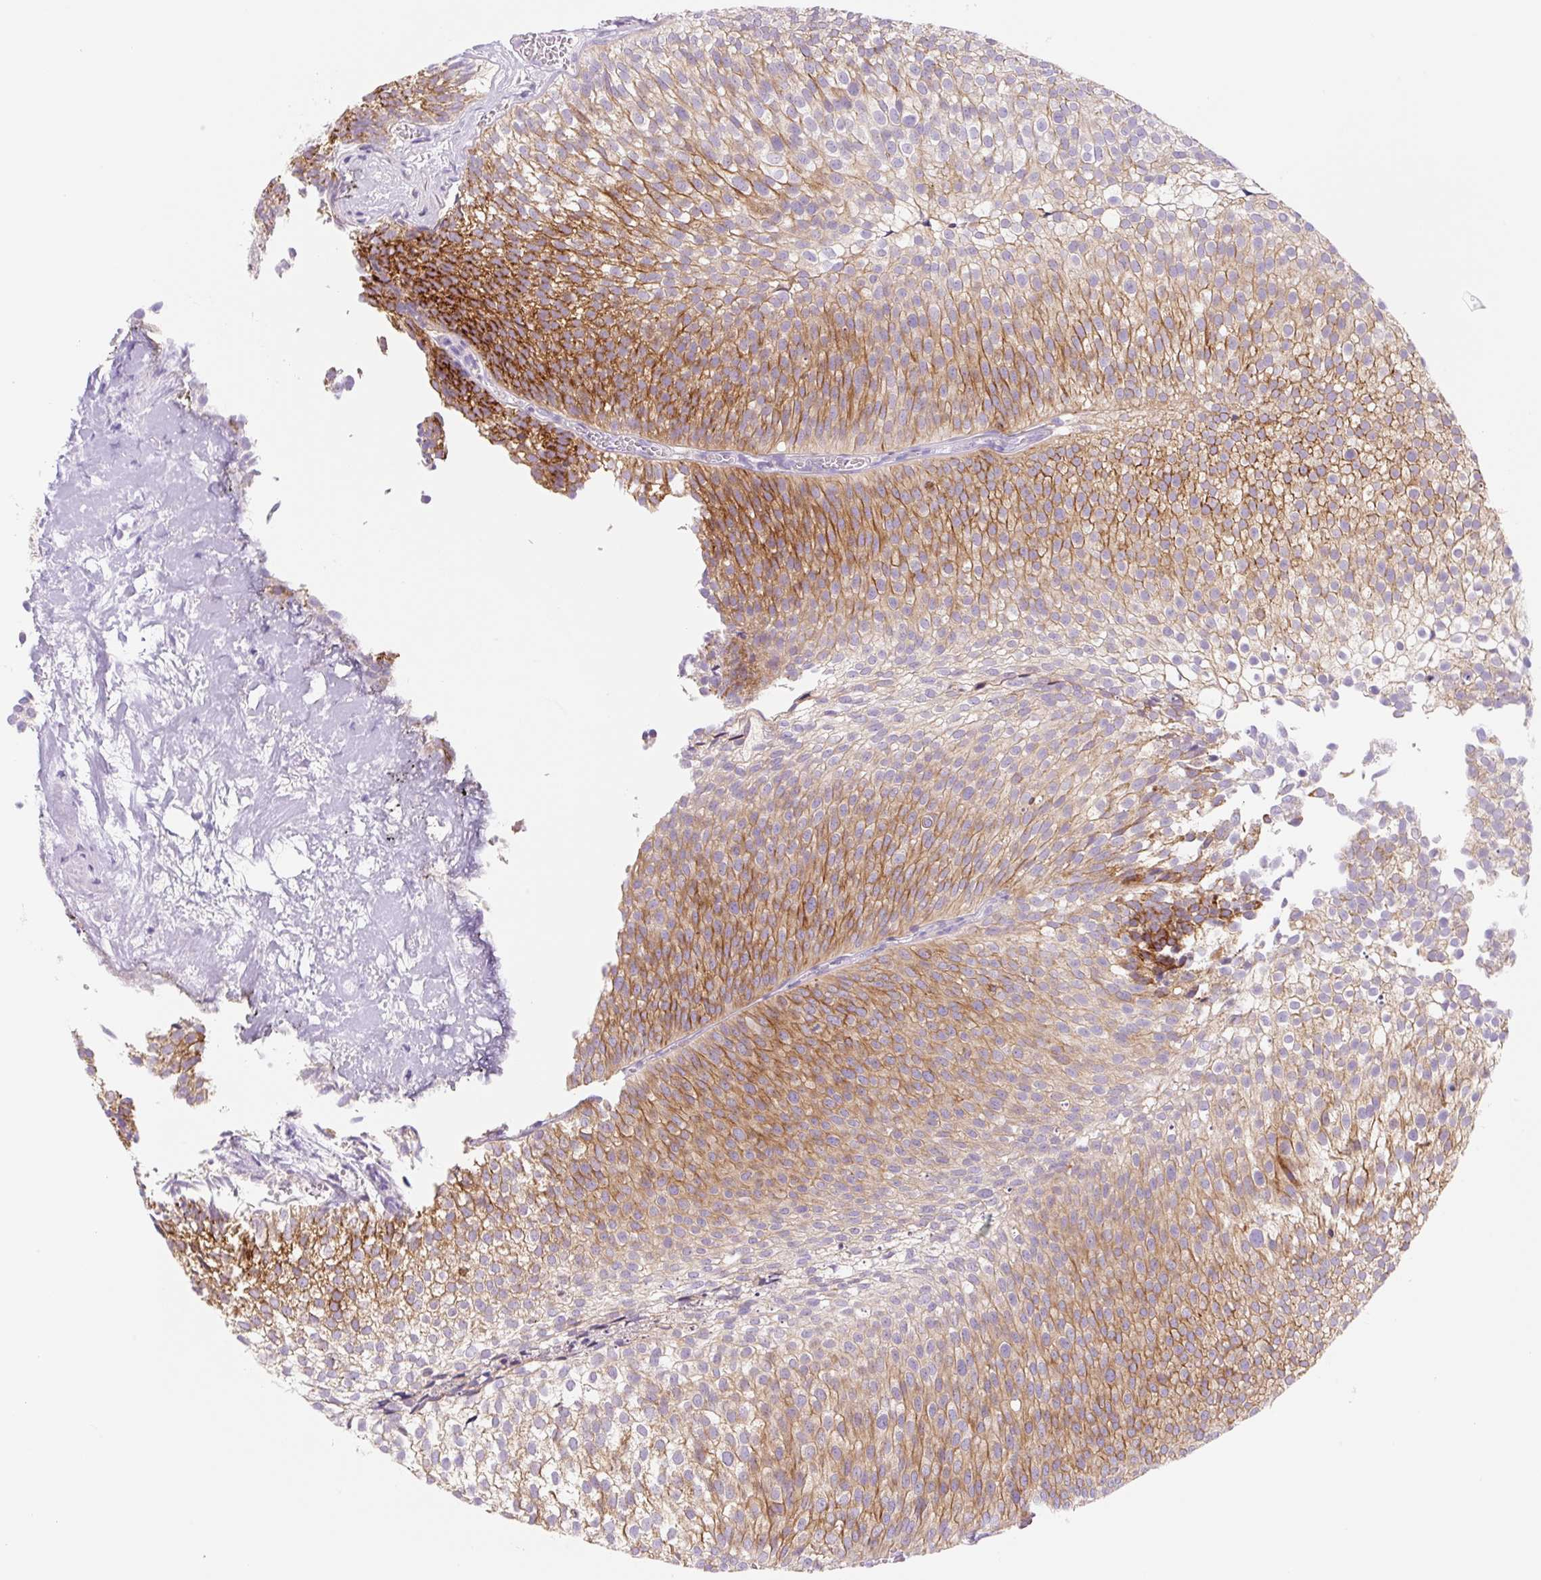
{"staining": {"intensity": "moderate", "quantity": ">75%", "location": "cytoplasmic/membranous"}, "tissue": "urothelial cancer", "cell_type": "Tumor cells", "image_type": "cancer", "snomed": [{"axis": "morphology", "description": "Urothelial carcinoma, Low grade"}, {"axis": "topography", "description": "Urinary bladder"}], "caption": "The immunohistochemical stain highlights moderate cytoplasmic/membranous expression in tumor cells of urothelial carcinoma (low-grade) tissue.", "gene": "FOCAD", "patient": {"sex": "male", "age": 91}}